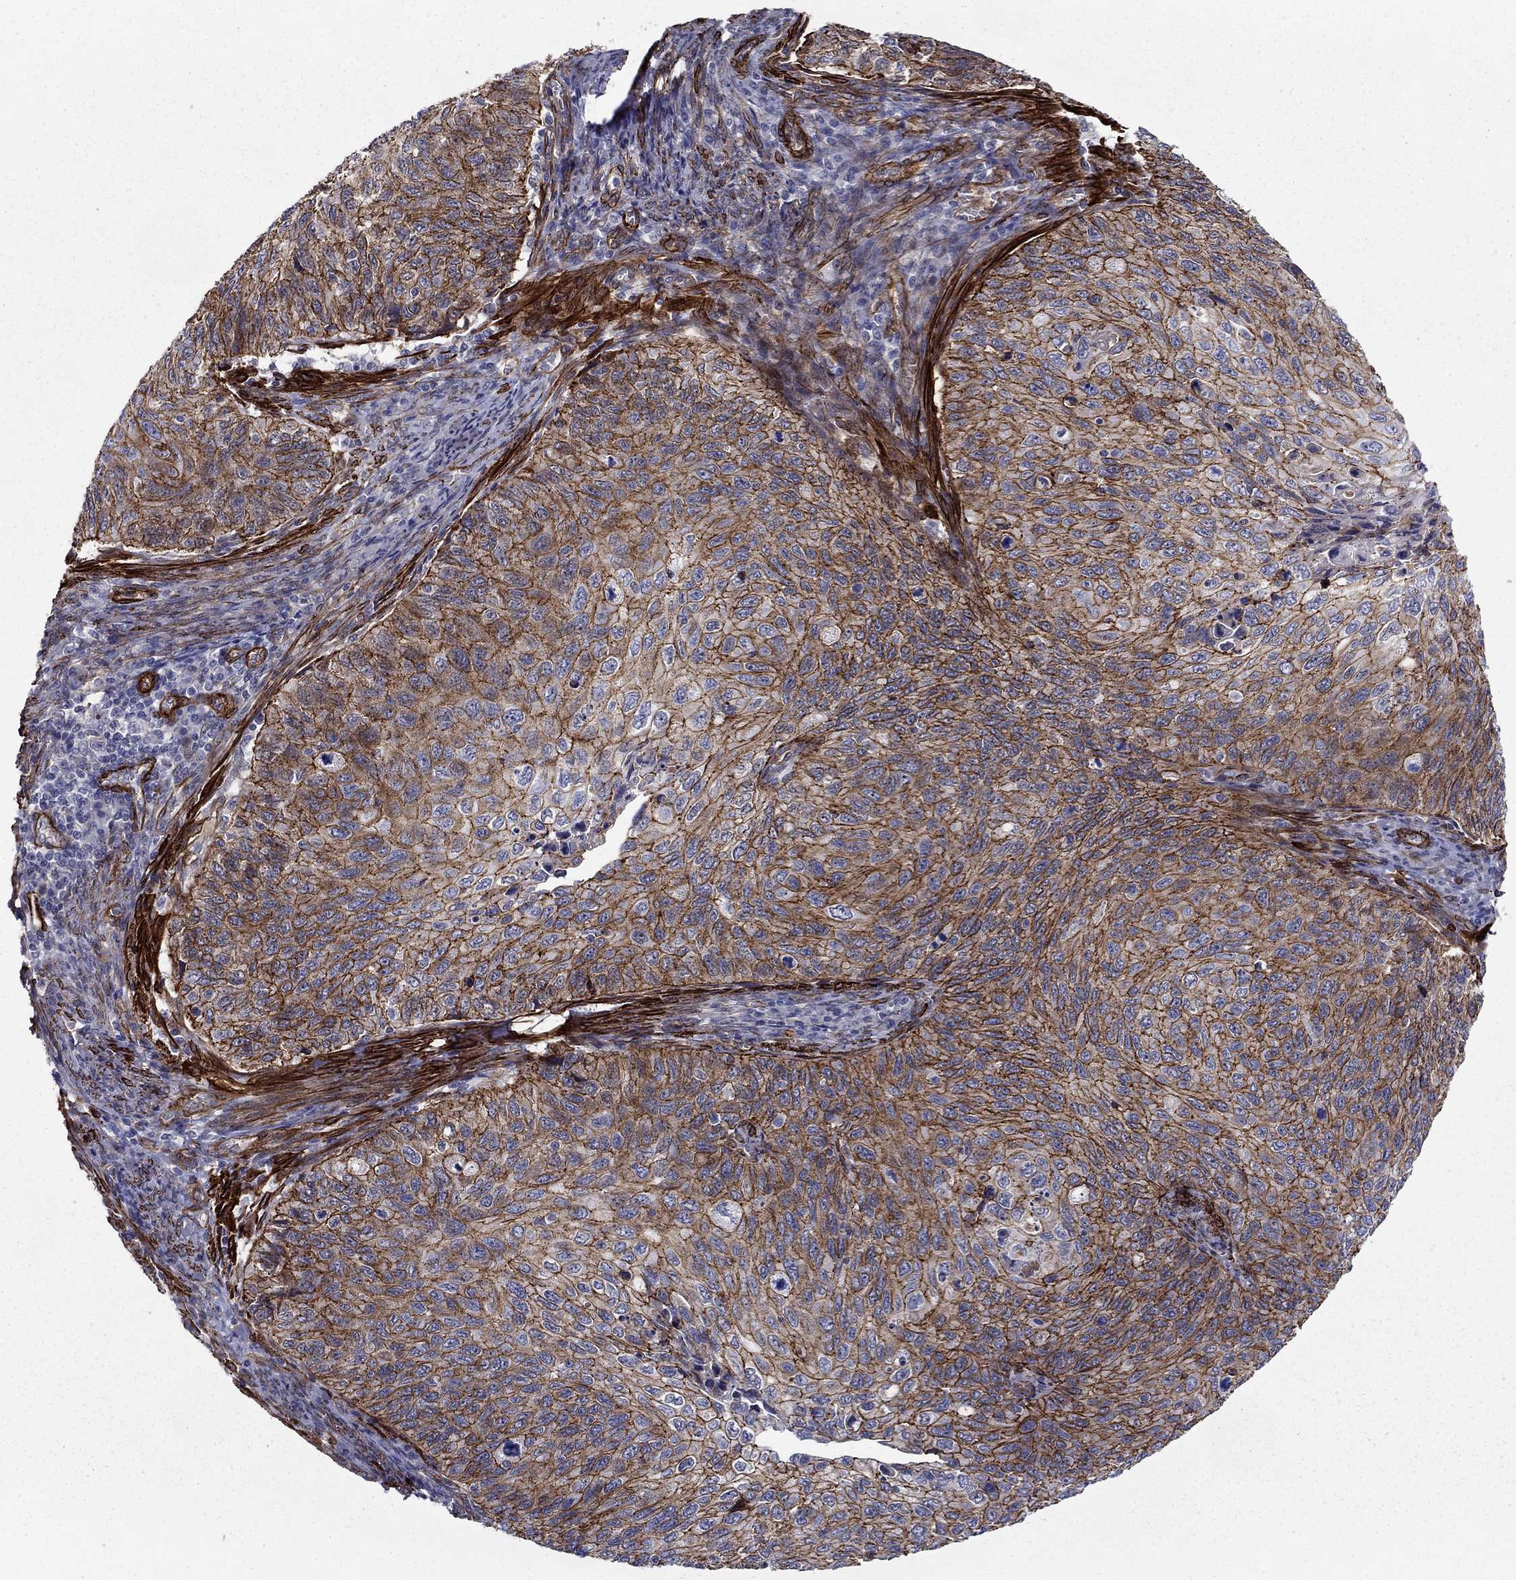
{"staining": {"intensity": "strong", "quantity": ">75%", "location": "cytoplasmic/membranous"}, "tissue": "cervical cancer", "cell_type": "Tumor cells", "image_type": "cancer", "snomed": [{"axis": "morphology", "description": "Squamous cell carcinoma, NOS"}, {"axis": "topography", "description": "Cervix"}], "caption": "This is an image of immunohistochemistry (IHC) staining of cervical cancer (squamous cell carcinoma), which shows strong positivity in the cytoplasmic/membranous of tumor cells.", "gene": "KRBA1", "patient": {"sex": "female", "age": 70}}